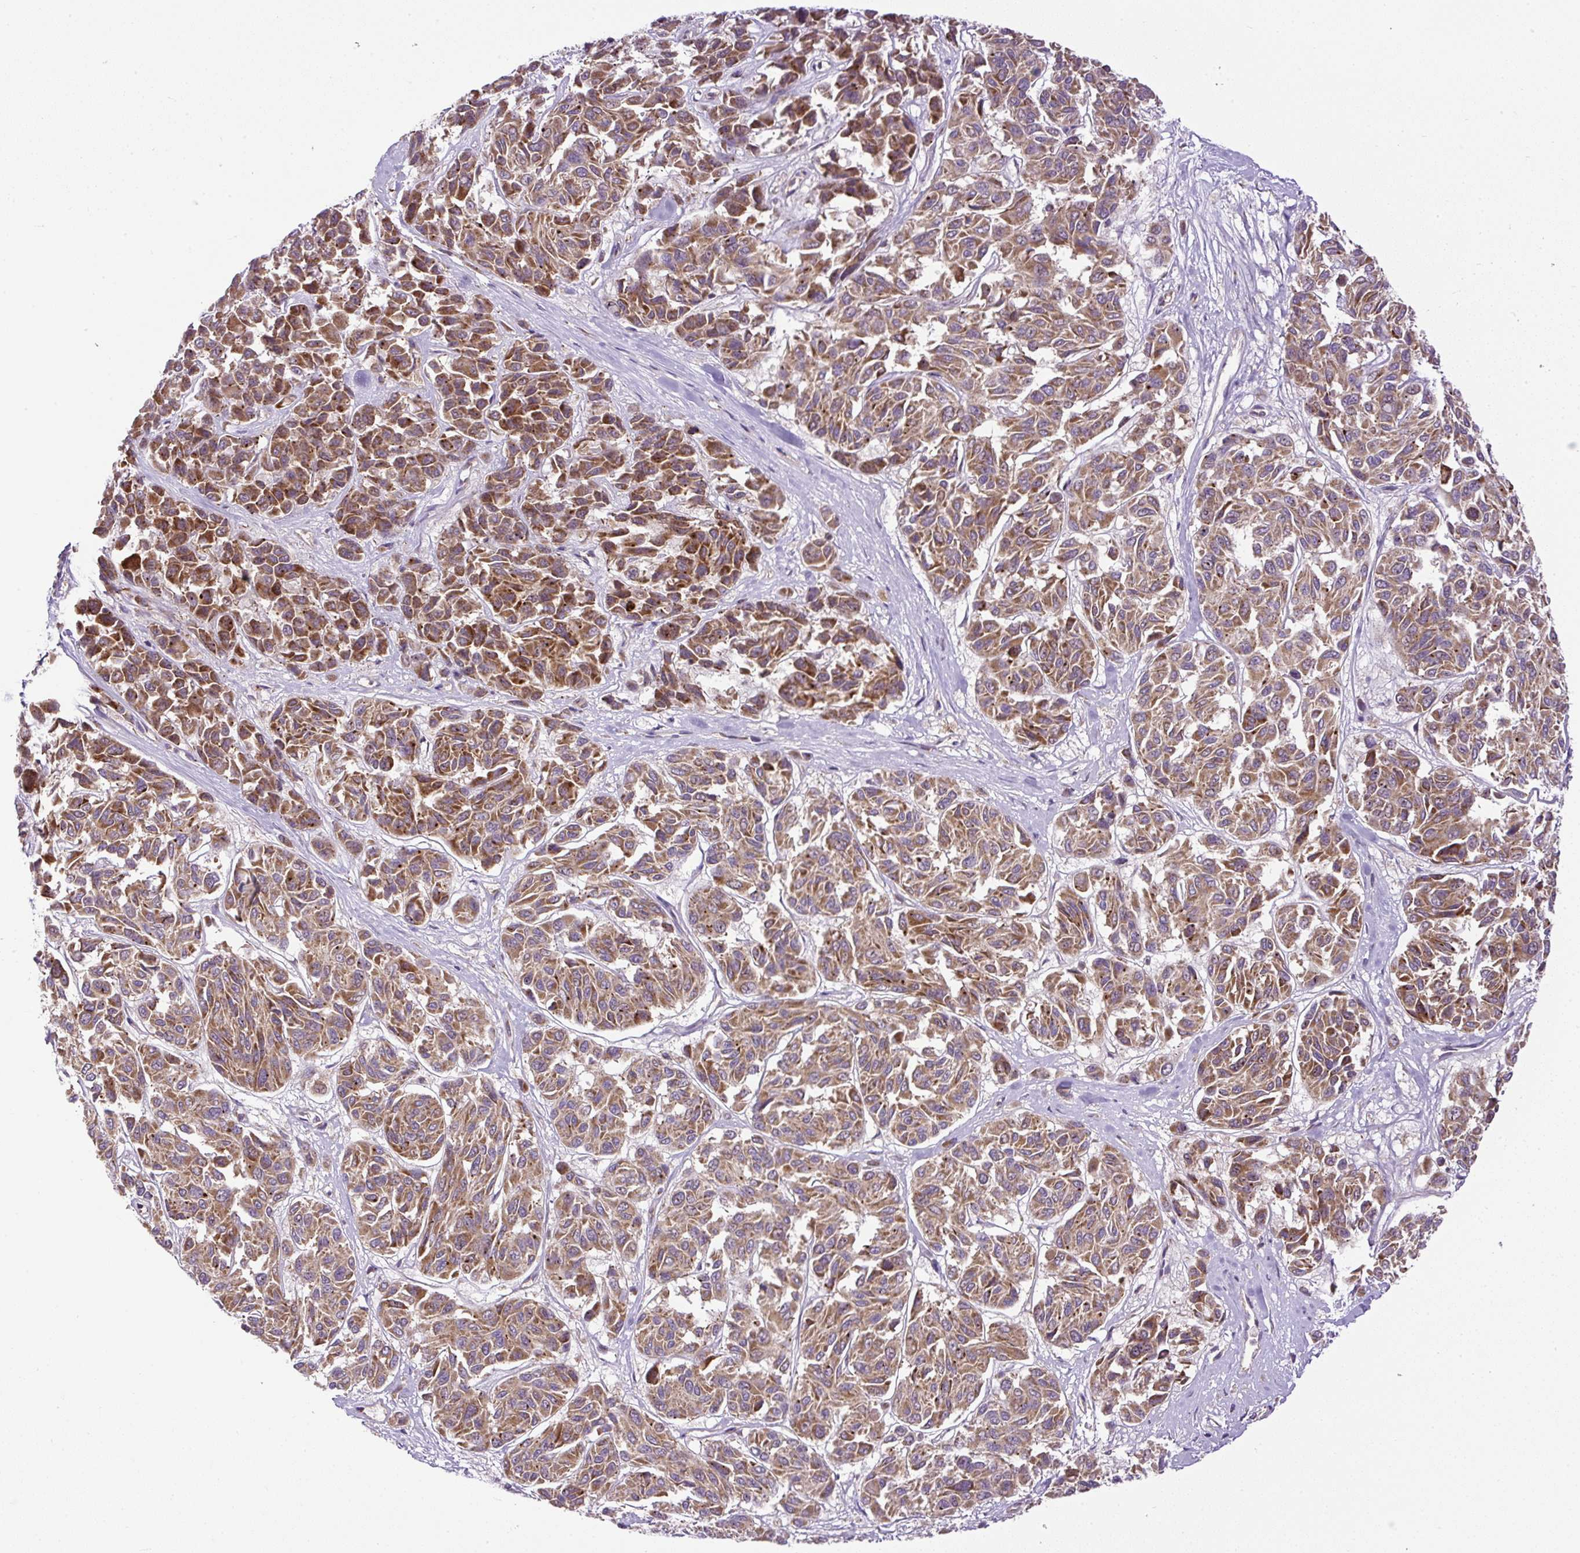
{"staining": {"intensity": "moderate", "quantity": ">75%", "location": "cytoplasmic/membranous"}, "tissue": "melanoma", "cell_type": "Tumor cells", "image_type": "cancer", "snomed": [{"axis": "morphology", "description": "Malignant melanoma, NOS"}, {"axis": "topography", "description": "Skin"}], "caption": "The image demonstrates staining of melanoma, revealing moderate cytoplasmic/membranous protein staining (brown color) within tumor cells.", "gene": "ZNF547", "patient": {"sex": "female", "age": 66}}